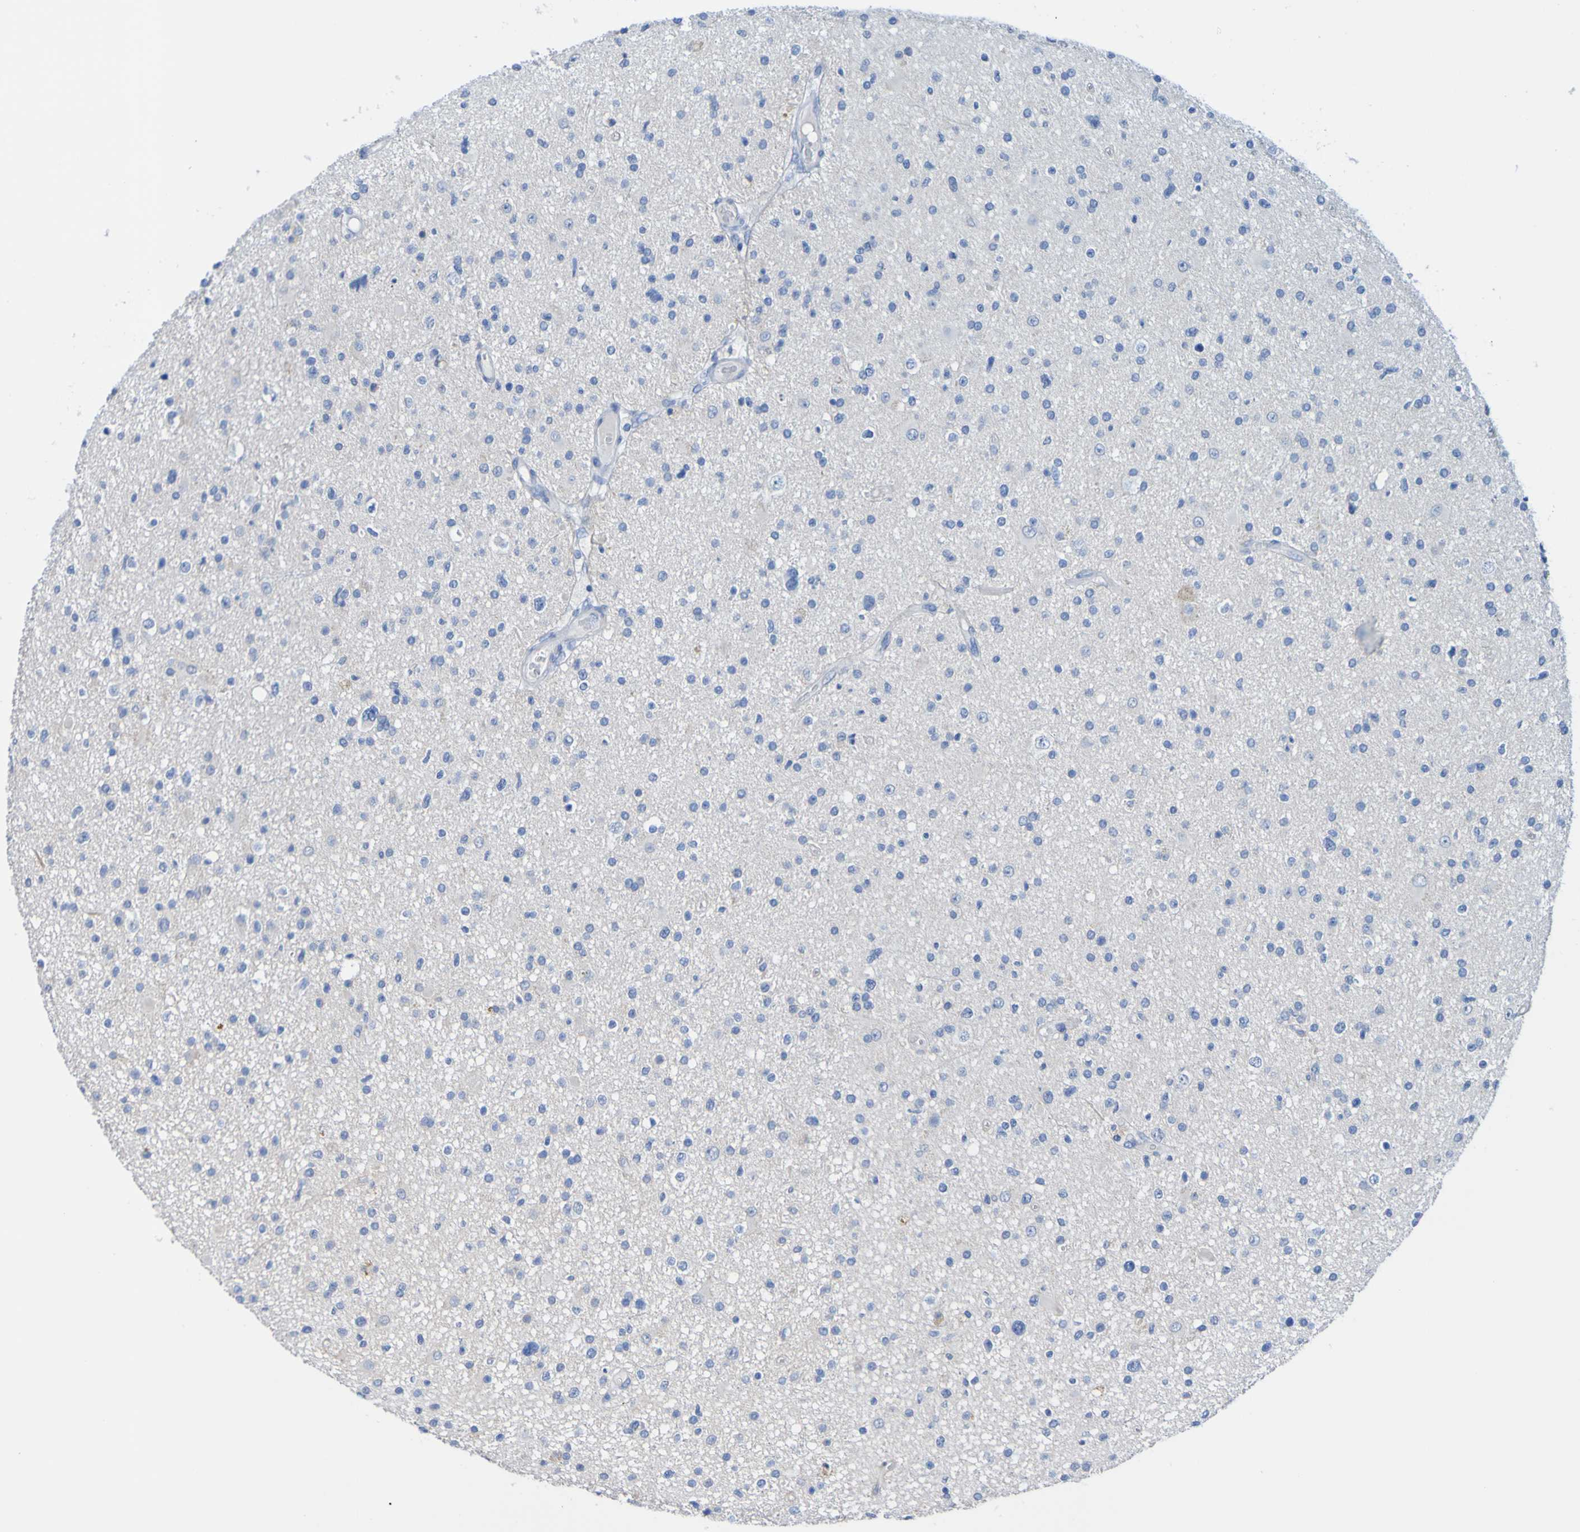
{"staining": {"intensity": "negative", "quantity": "none", "location": "none"}, "tissue": "glioma", "cell_type": "Tumor cells", "image_type": "cancer", "snomed": [{"axis": "morphology", "description": "Glioma, malignant, High grade"}, {"axis": "topography", "description": "Brain"}], "caption": "Micrograph shows no protein positivity in tumor cells of glioma tissue.", "gene": "ACMSD", "patient": {"sex": "male", "age": 33}}